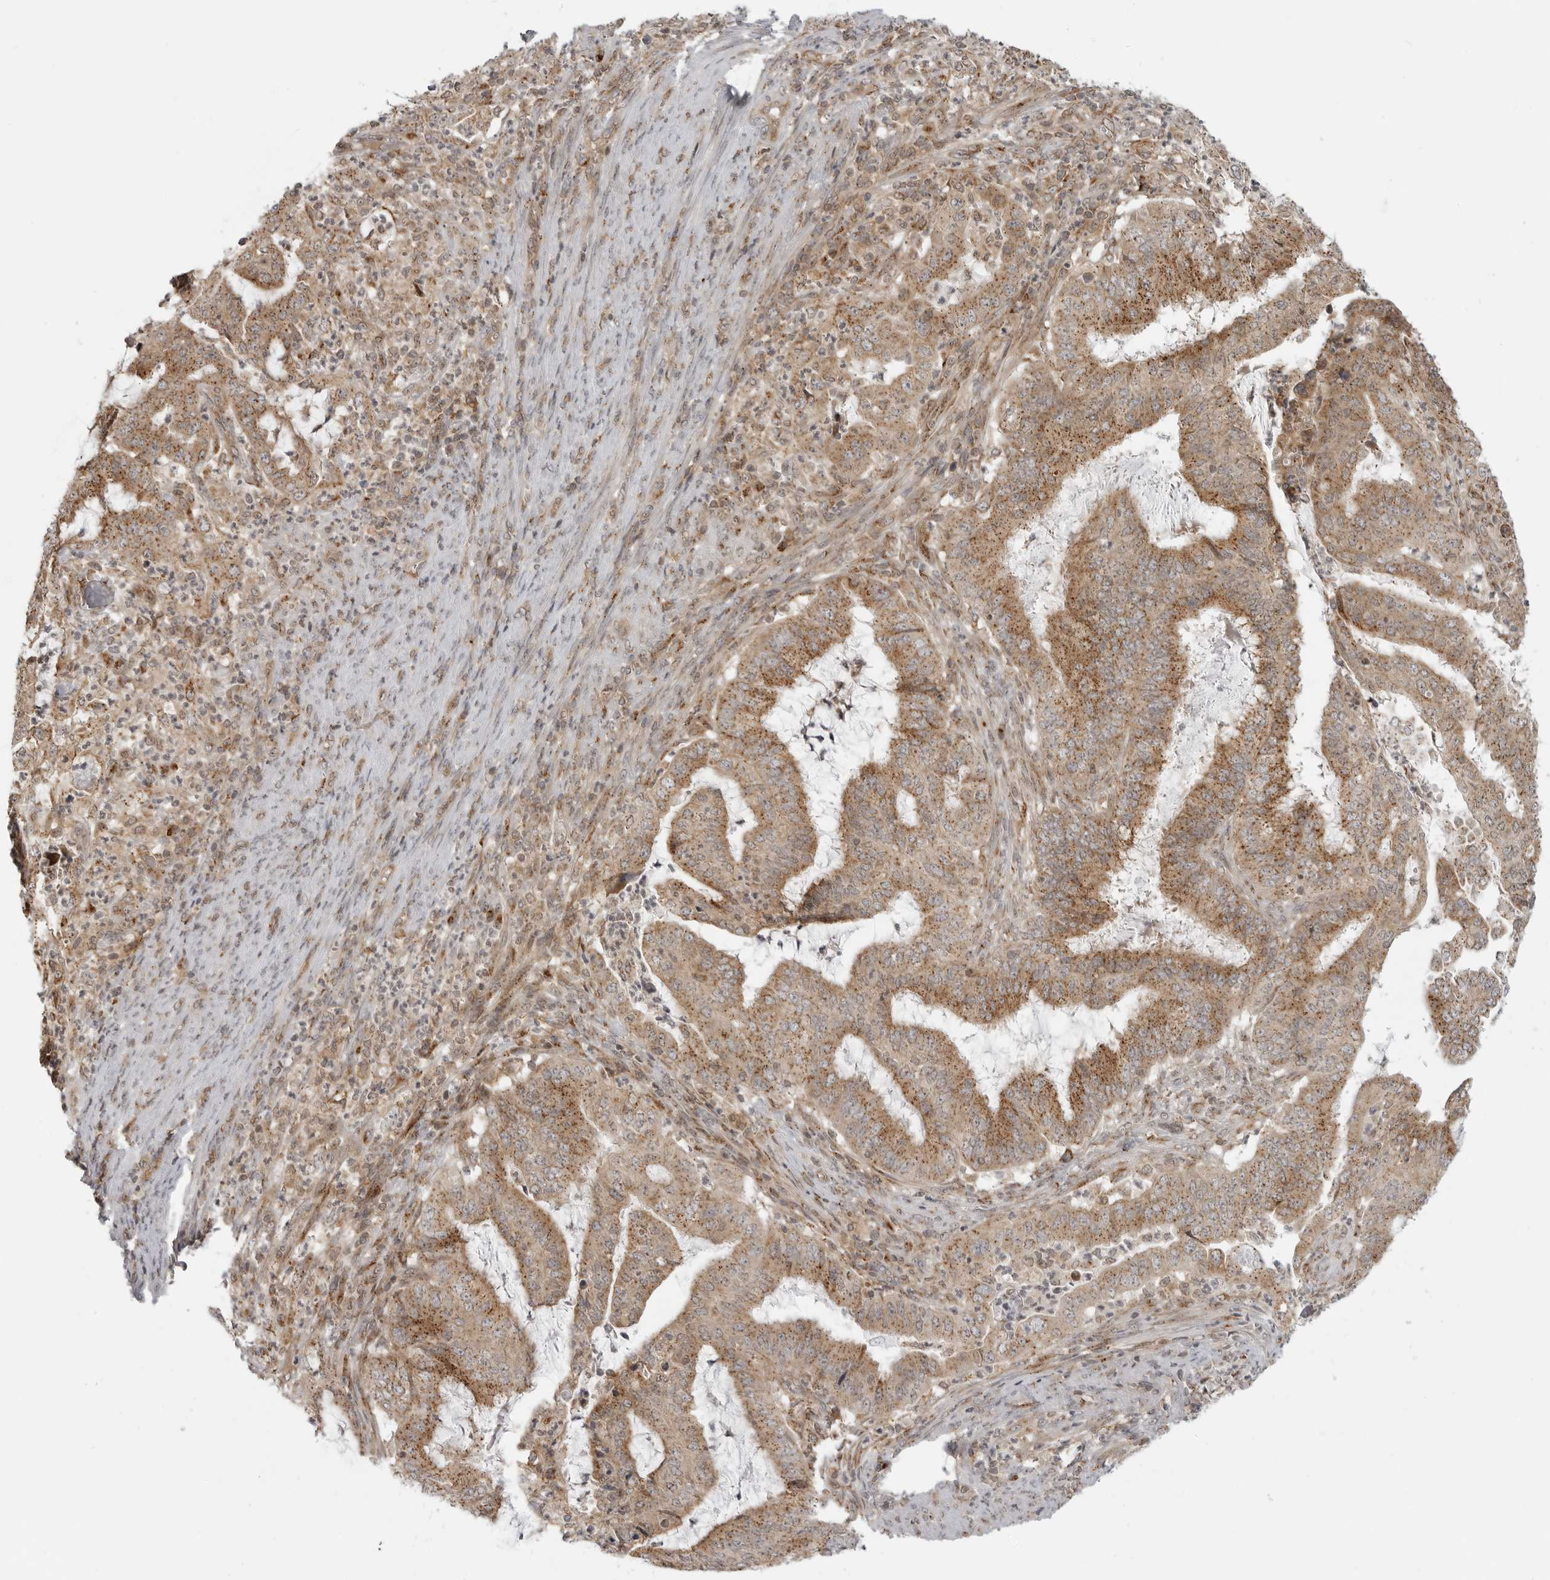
{"staining": {"intensity": "moderate", "quantity": ">75%", "location": "cytoplasmic/membranous"}, "tissue": "endometrial cancer", "cell_type": "Tumor cells", "image_type": "cancer", "snomed": [{"axis": "morphology", "description": "Adenocarcinoma, NOS"}, {"axis": "topography", "description": "Endometrium"}], "caption": "Endometrial cancer stained with a protein marker shows moderate staining in tumor cells.", "gene": "COPA", "patient": {"sex": "female", "age": 51}}